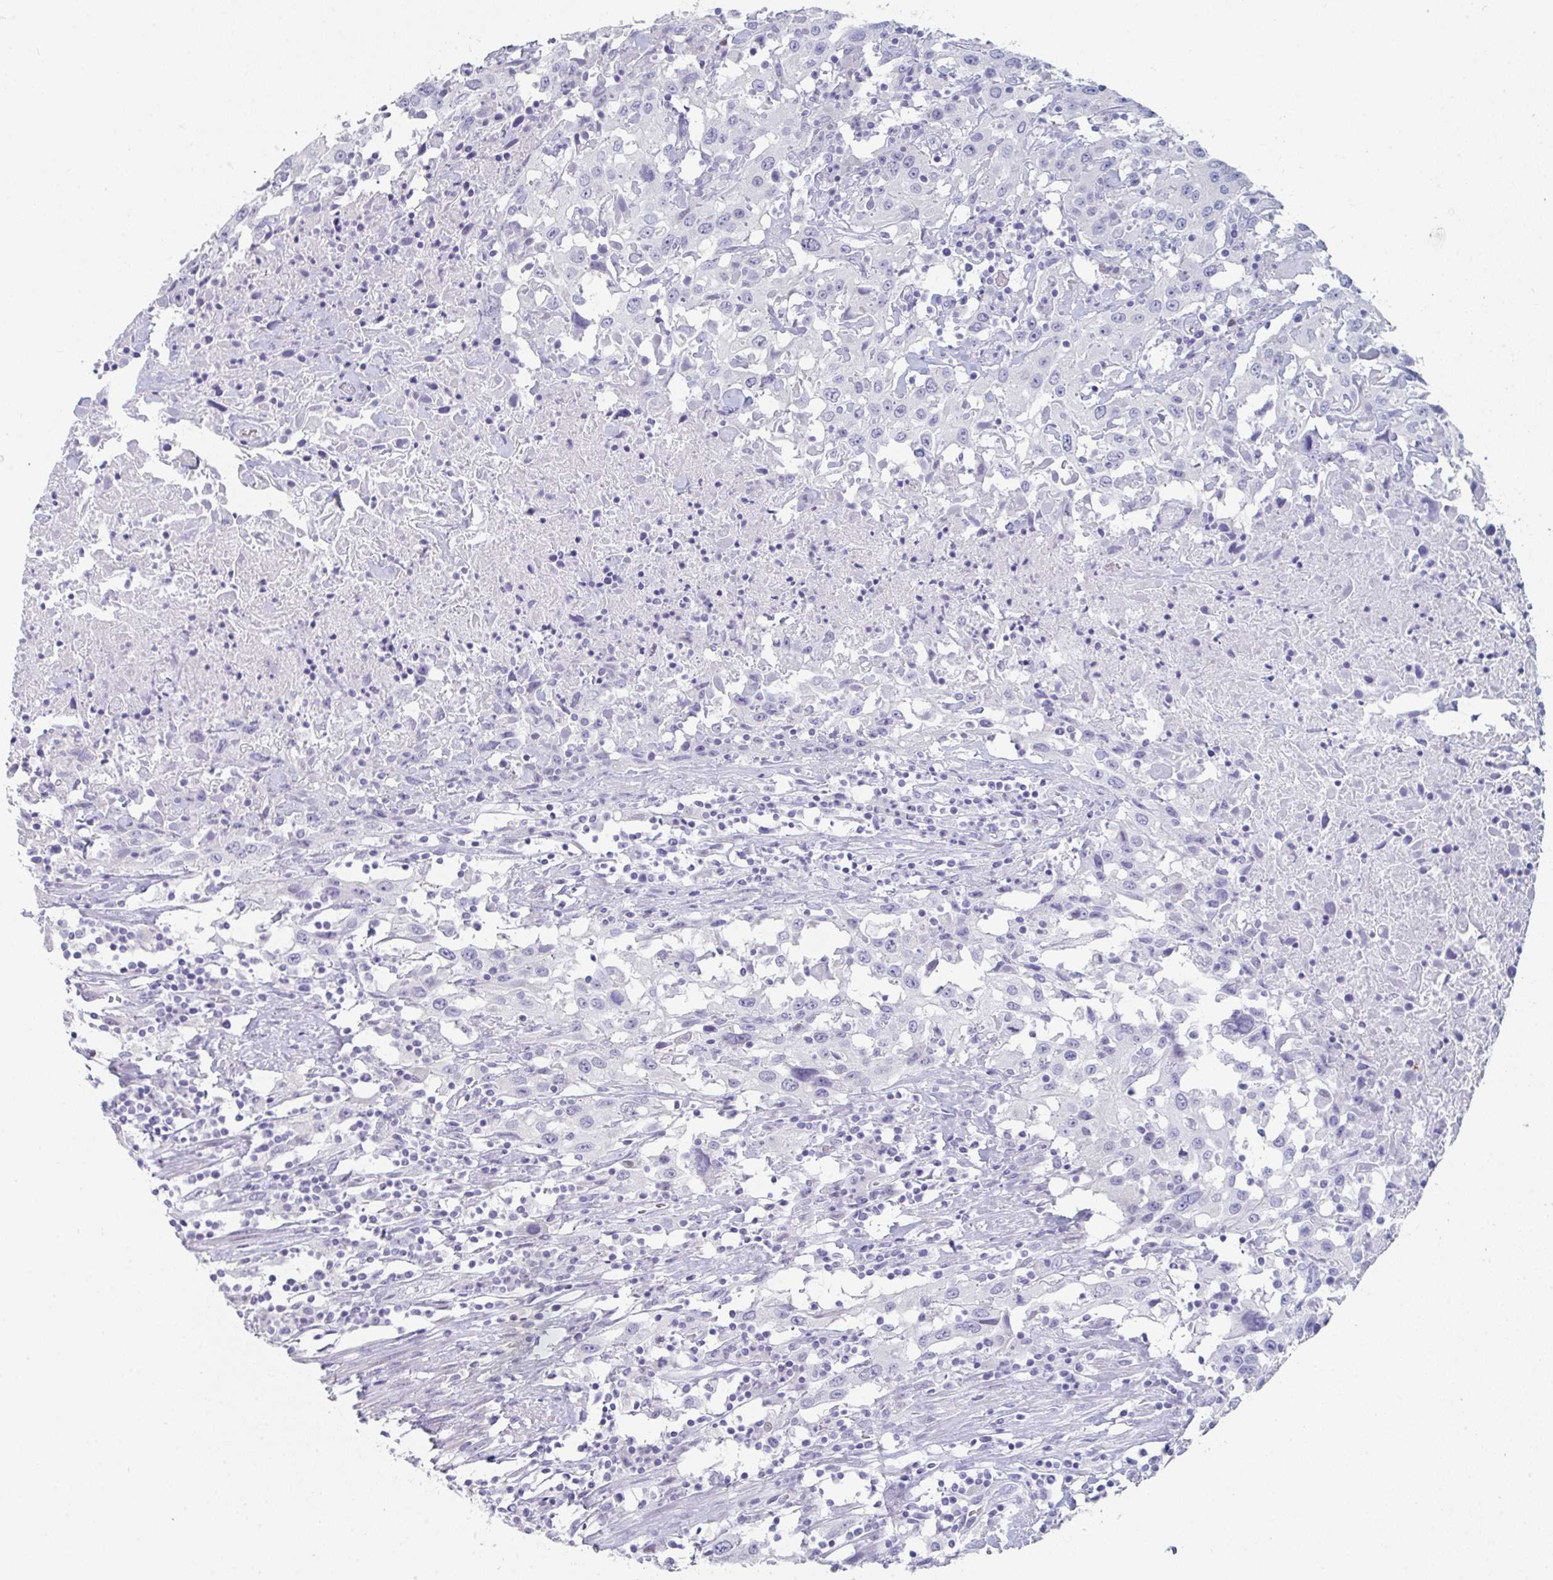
{"staining": {"intensity": "negative", "quantity": "none", "location": "none"}, "tissue": "urothelial cancer", "cell_type": "Tumor cells", "image_type": "cancer", "snomed": [{"axis": "morphology", "description": "Urothelial carcinoma, High grade"}, {"axis": "topography", "description": "Urinary bladder"}], "caption": "There is no significant staining in tumor cells of urothelial cancer.", "gene": "RUBCN", "patient": {"sex": "male", "age": 61}}